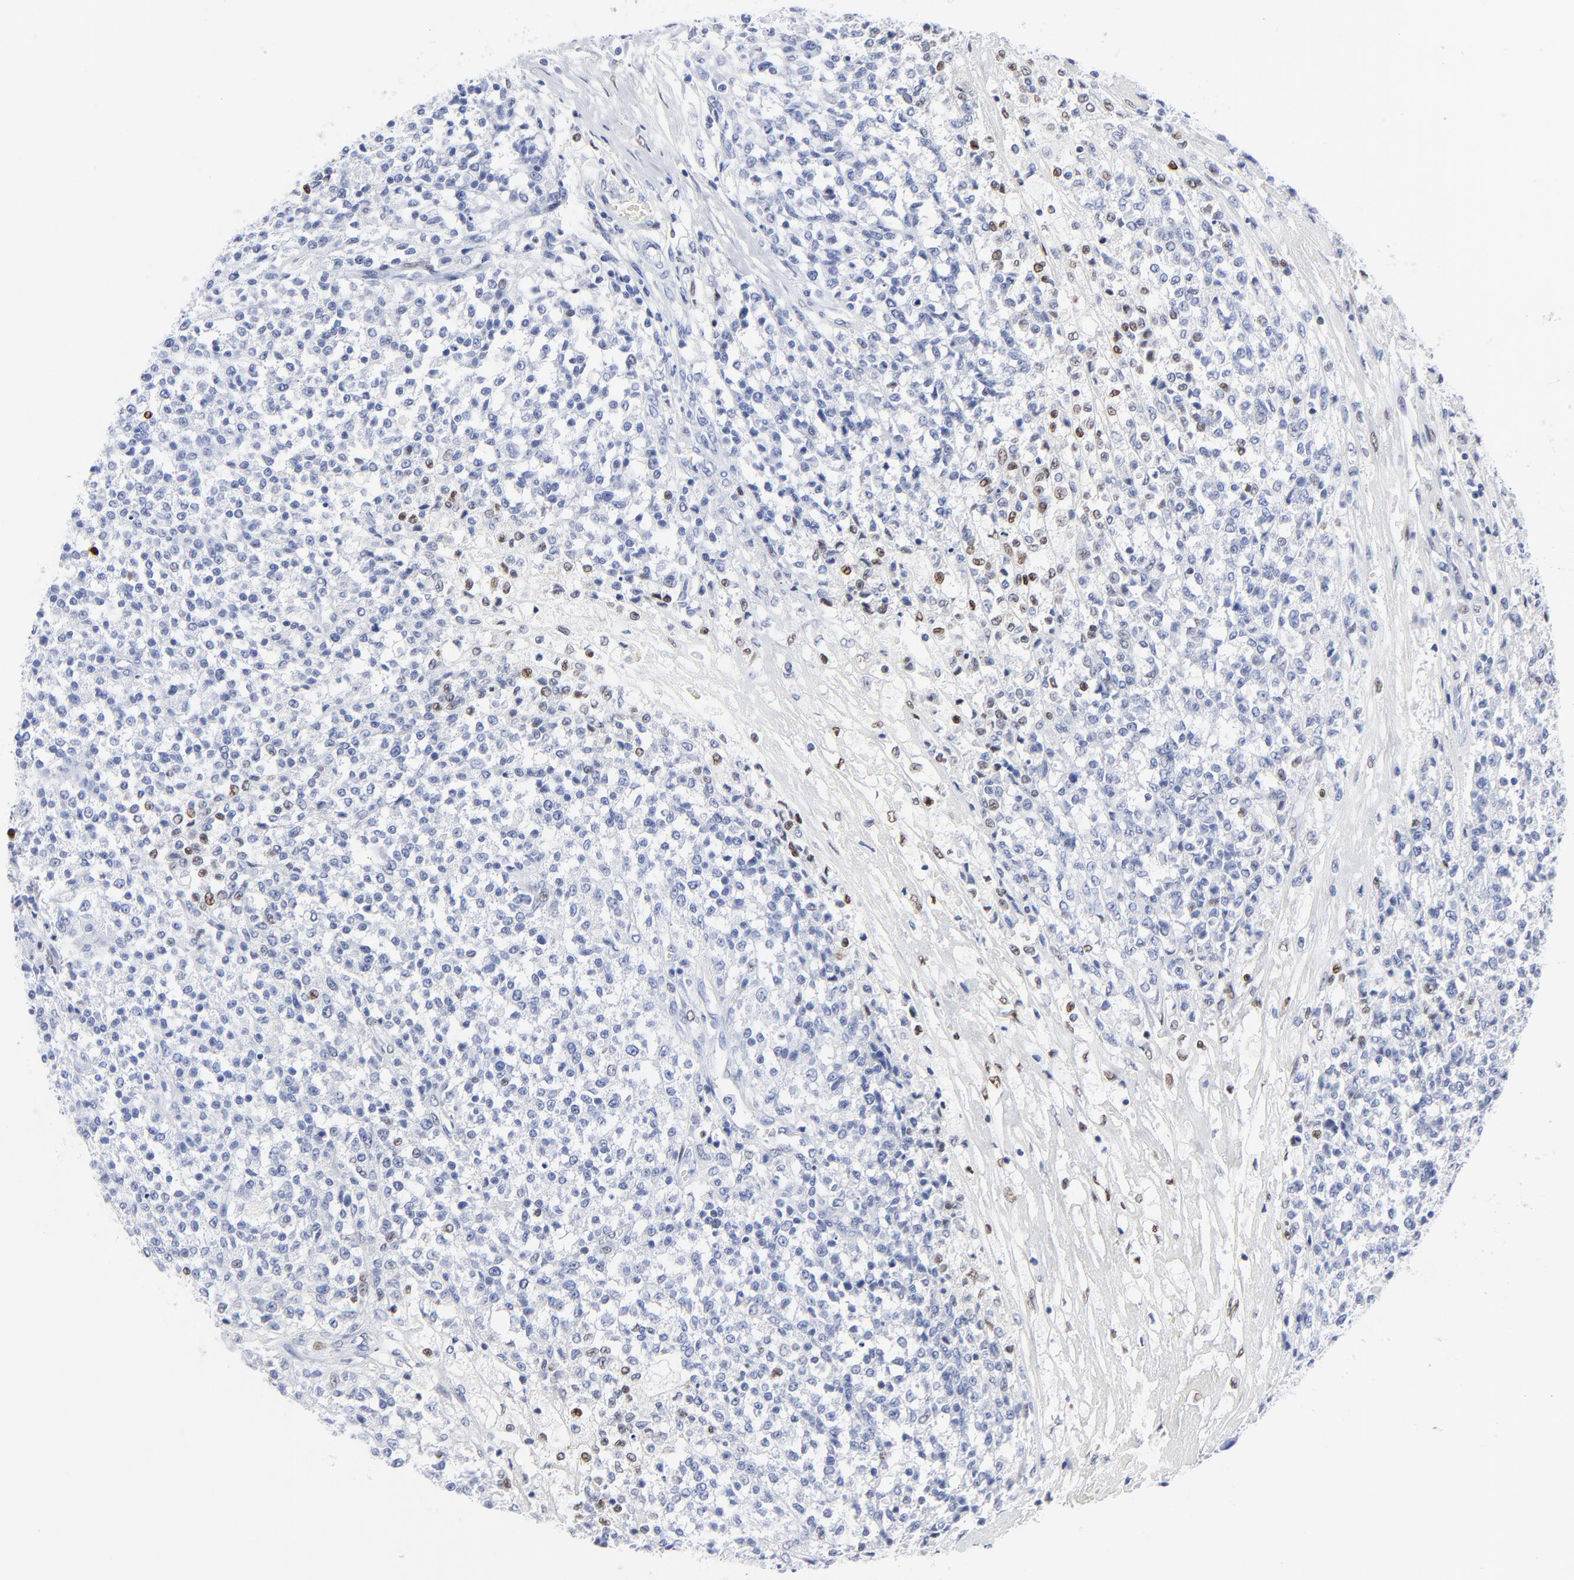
{"staining": {"intensity": "negative", "quantity": "none", "location": "none"}, "tissue": "testis cancer", "cell_type": "Tumor cells", "image_type": "cancer", "snomed": [{"axis": "morphology", "description": "Seminoma, NOS"}, {"axis": "topography", "description": "Testis"}], "caption": "Protein analysis of seminoma (testis) exhibits no significant positivity in tumor cells.", "gene": "JUN", "patient": {"sex": "male", "age": 59}}